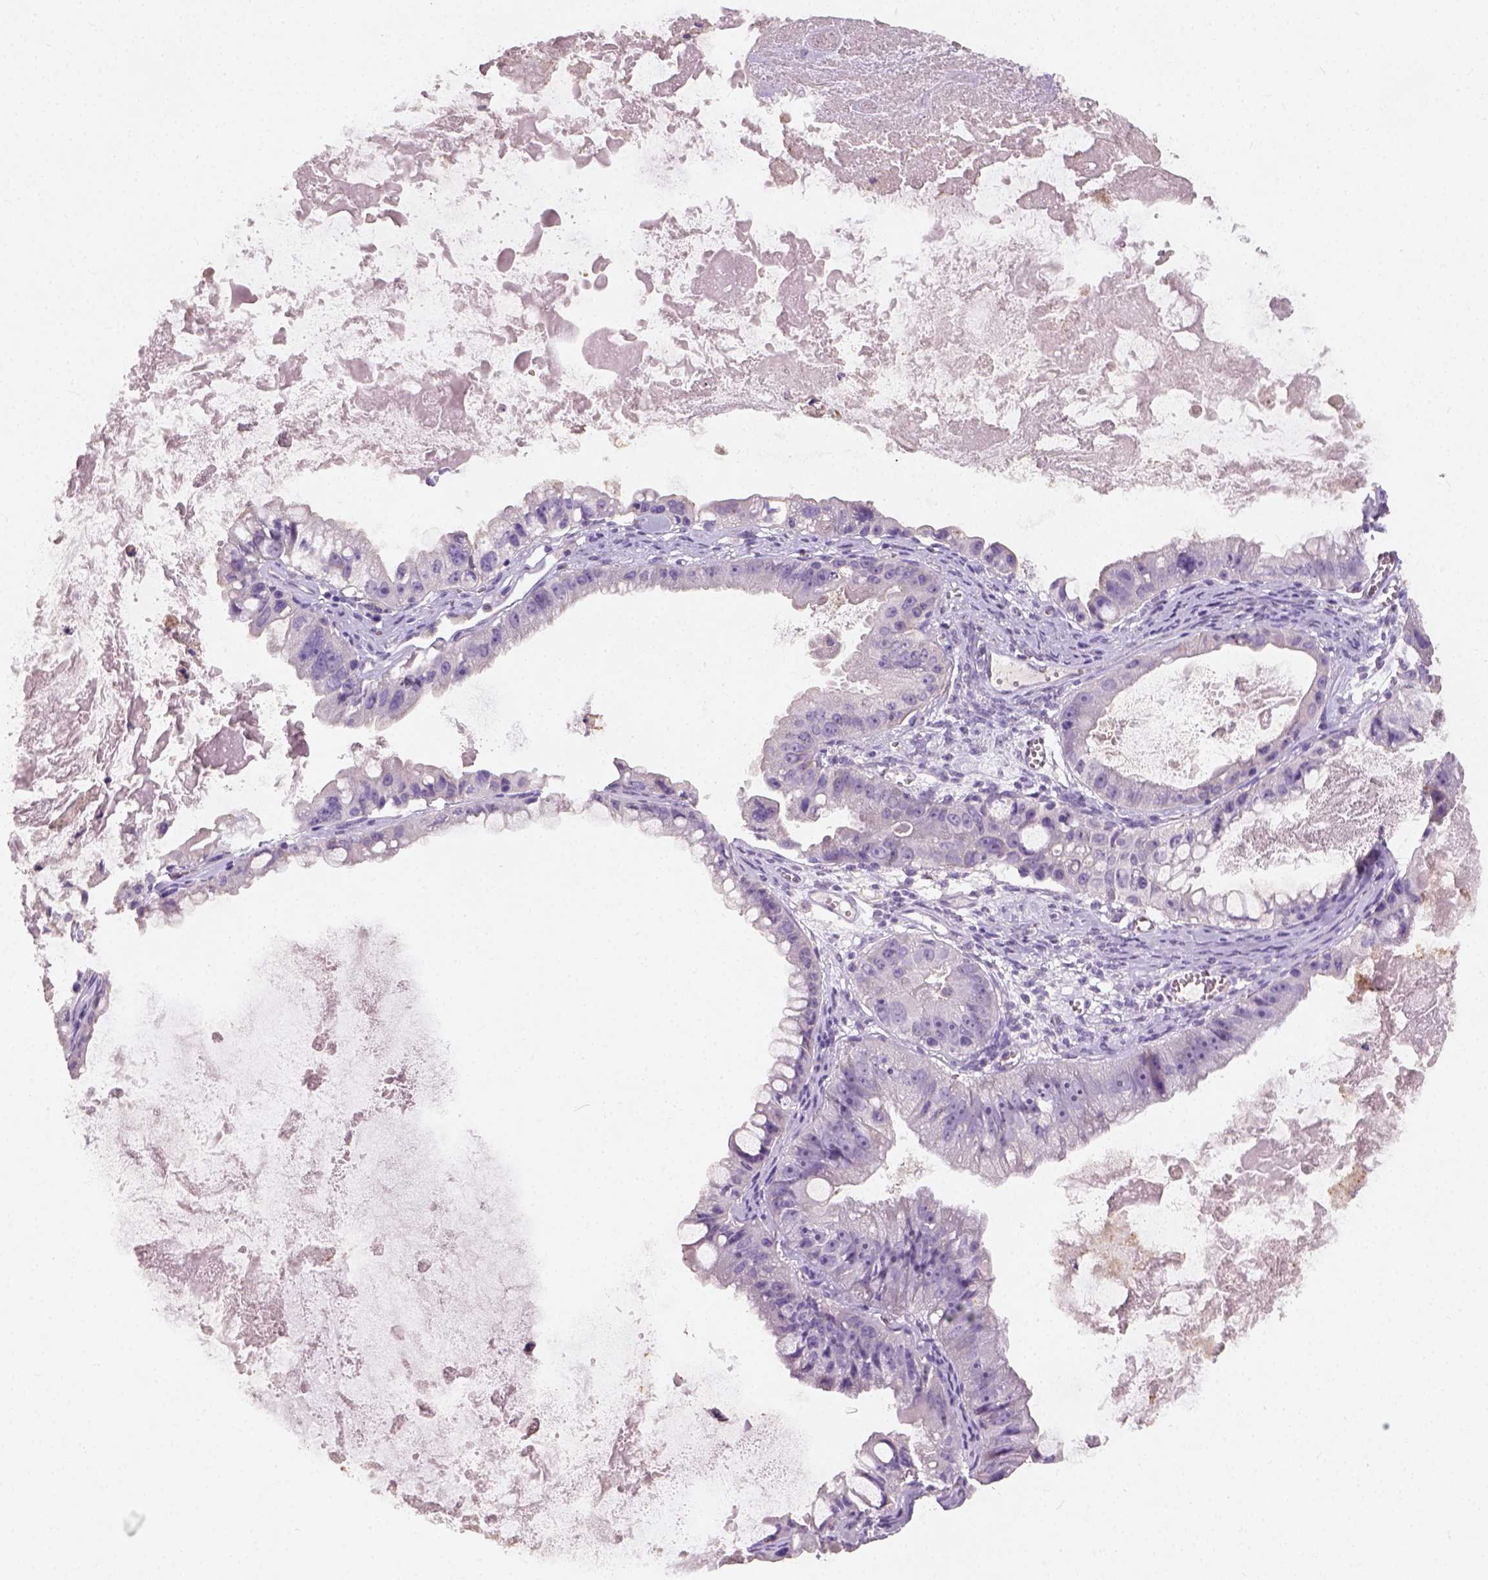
{"staining": {"intensity": "negative", "quantity": "none", "location": "none"}, "tissue": "ovarian cancer", "cell_type": "Tumor cells", "image_type": "cancer", "snomed": [{"axis": "morphology", "description": "Cystadenocarcinoma, mucinous, NOS"}, {"axis": "topography", "description": "Ovary"}], "caption": "There is no significant expression in tumor cells of ovarian cancer (mucinous cystadenocarcinoma). Nuclei are stained in blue.", "gene": "DHCR24", "patient": {"sex": "female", "age": 61}}